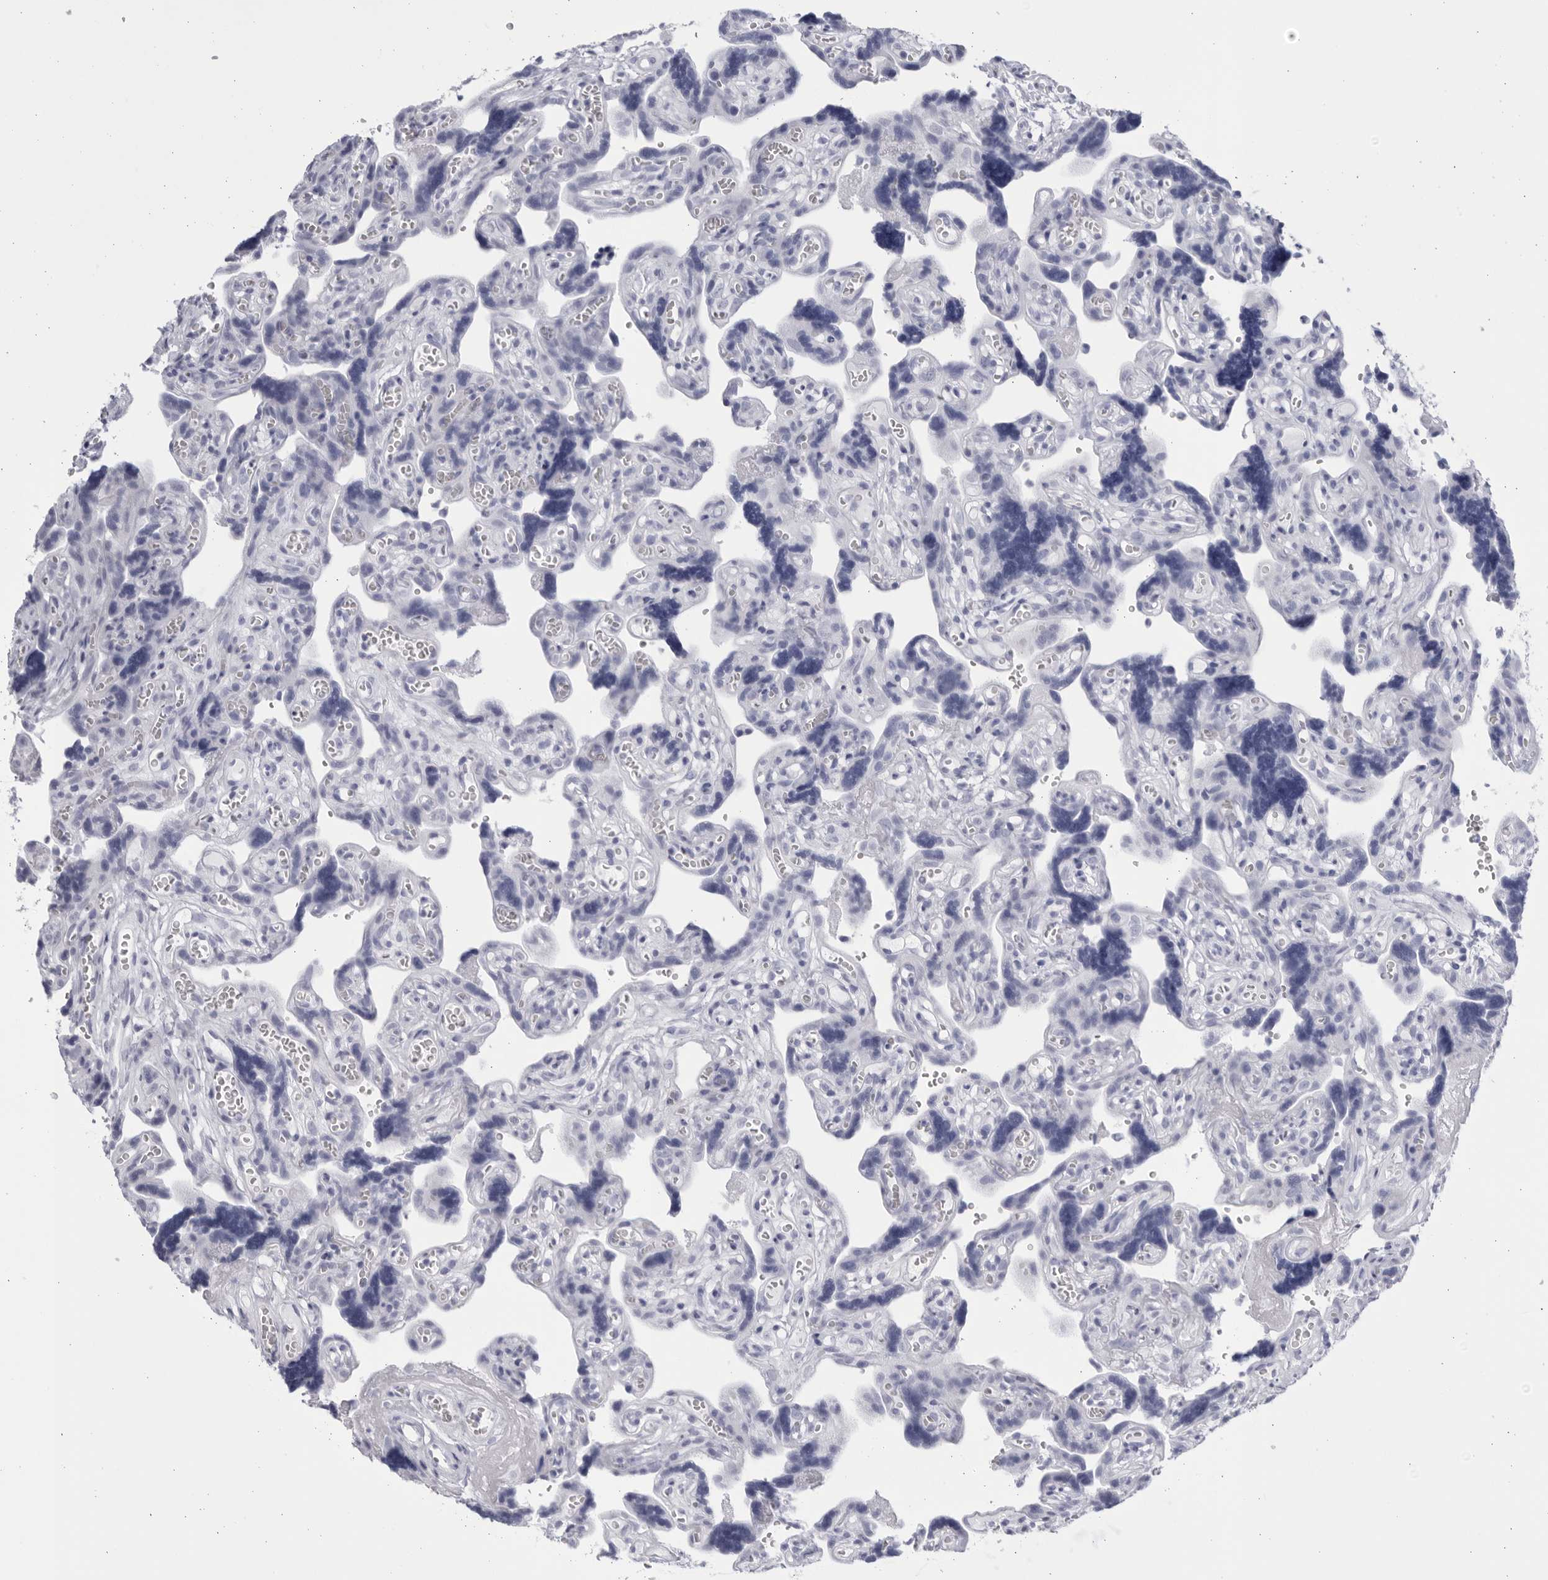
{"staining": {"intensity": "negative", "quantity": "none", "location": "none"}, "tissue": "placenta", "cell_type": "Decidual cells", "image_type": "normal", "snomed": [{"axis": "morphology", "description": "Normal tissue, NOS"}, {"axis": "topography", "description": "Placenta"}], "caption": "Placenta was stained to show a protein in brown. There is no significant expression in decidual cells. (DAB (3,3'-diaminobenzidine) immunohistochemistry (IHC), high magnification).", "gene": "CCDC181", "patient": {"sex": "female", "age": 30}}